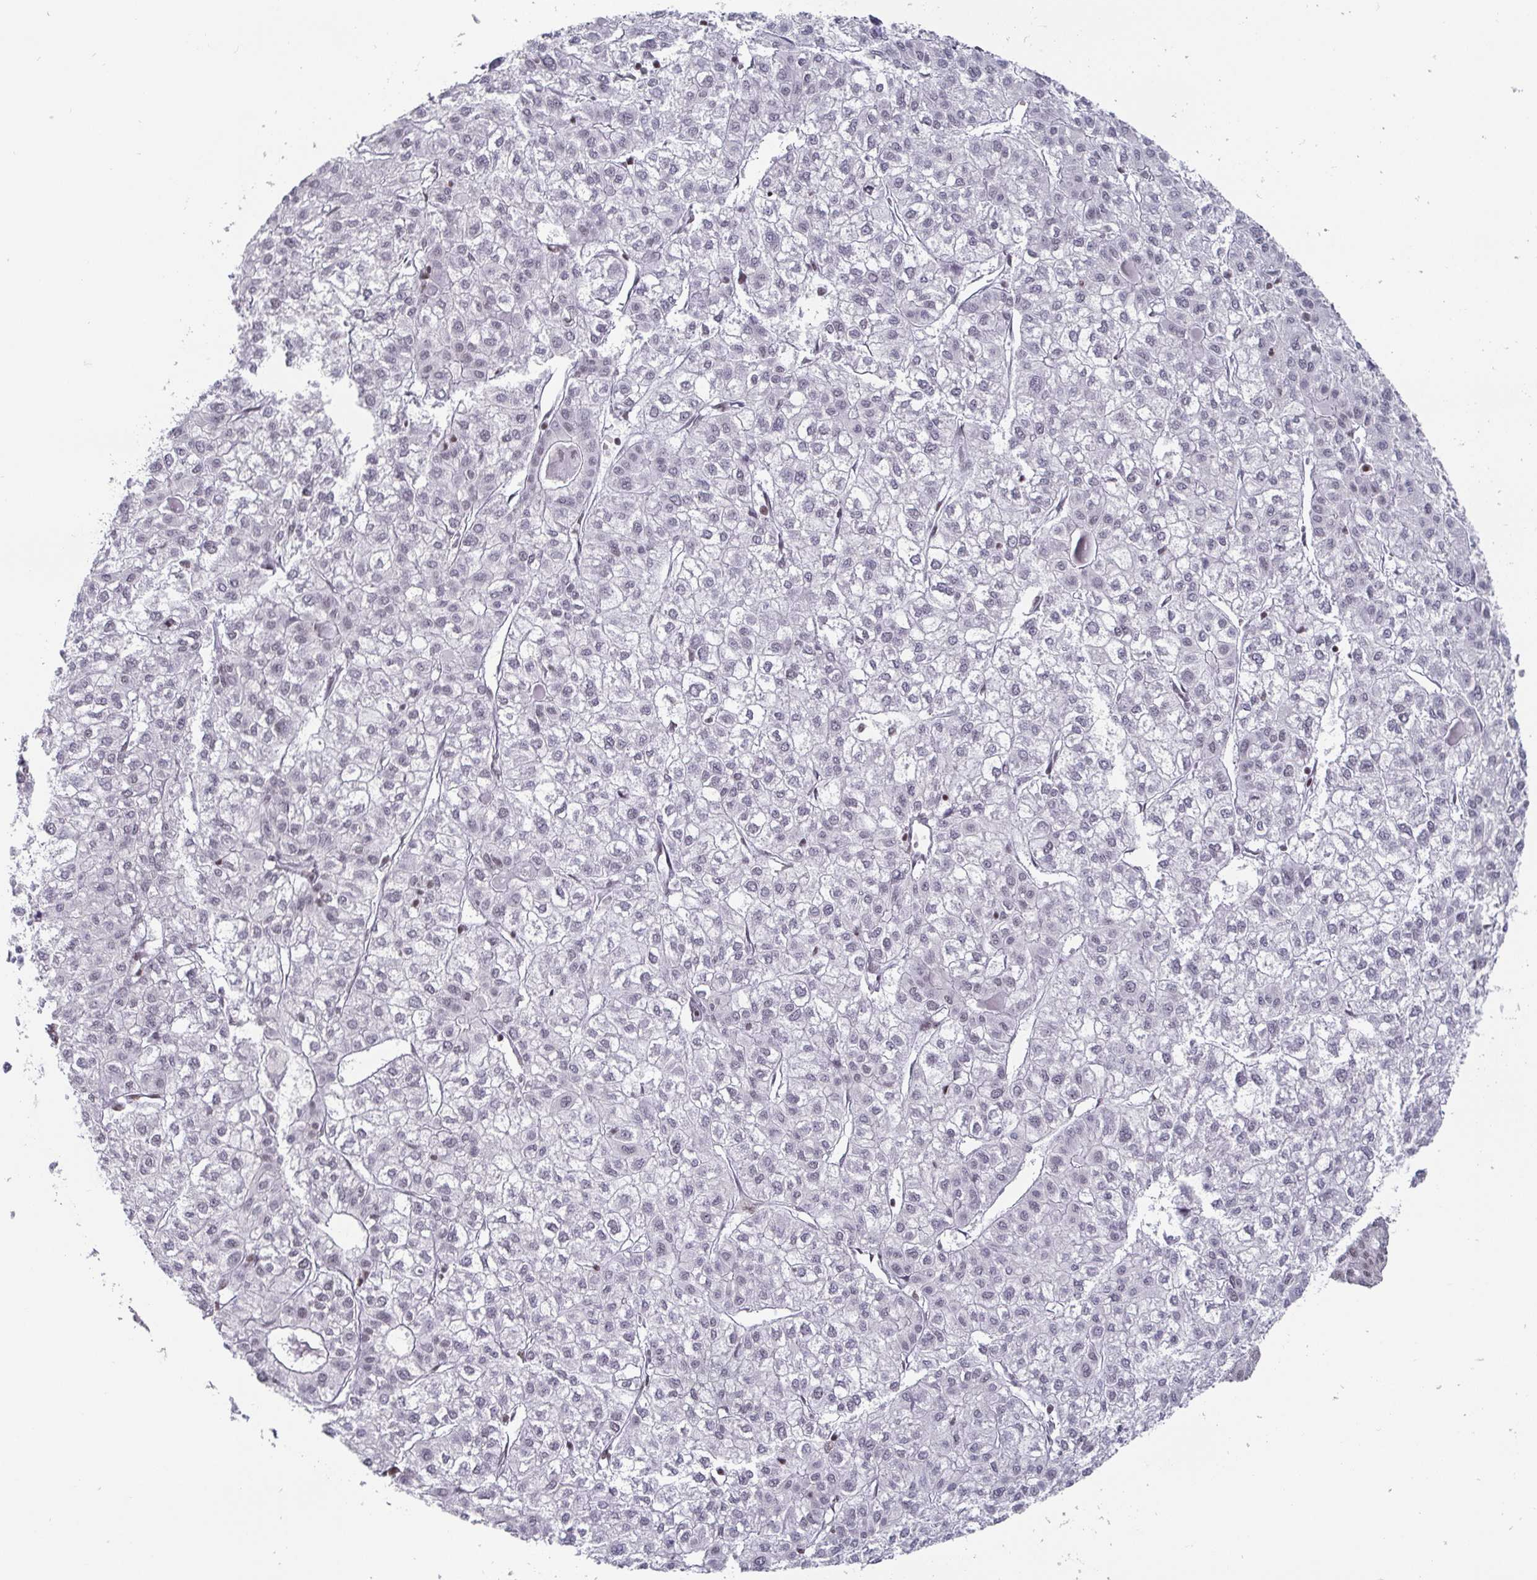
{"staining": {"intensity": "negative", "quantity": "none", "location": "none"}, "tissue": "liver cancer", "cell_type": "Tumor cells", "image_type": "cancer", "snomed": [{"axis": "morphology", "description": "Carcinoma, Hepatocellular, NOS"}, {"axis": "topography", "description": "Liver"}], "caption": "Immunohistochemical staining of human hepatocellular carcinoma (liver) reveals no significant staining in tumor cells.", "gene": "CTCF", "patient": {"sex": "female", "age": 43}}